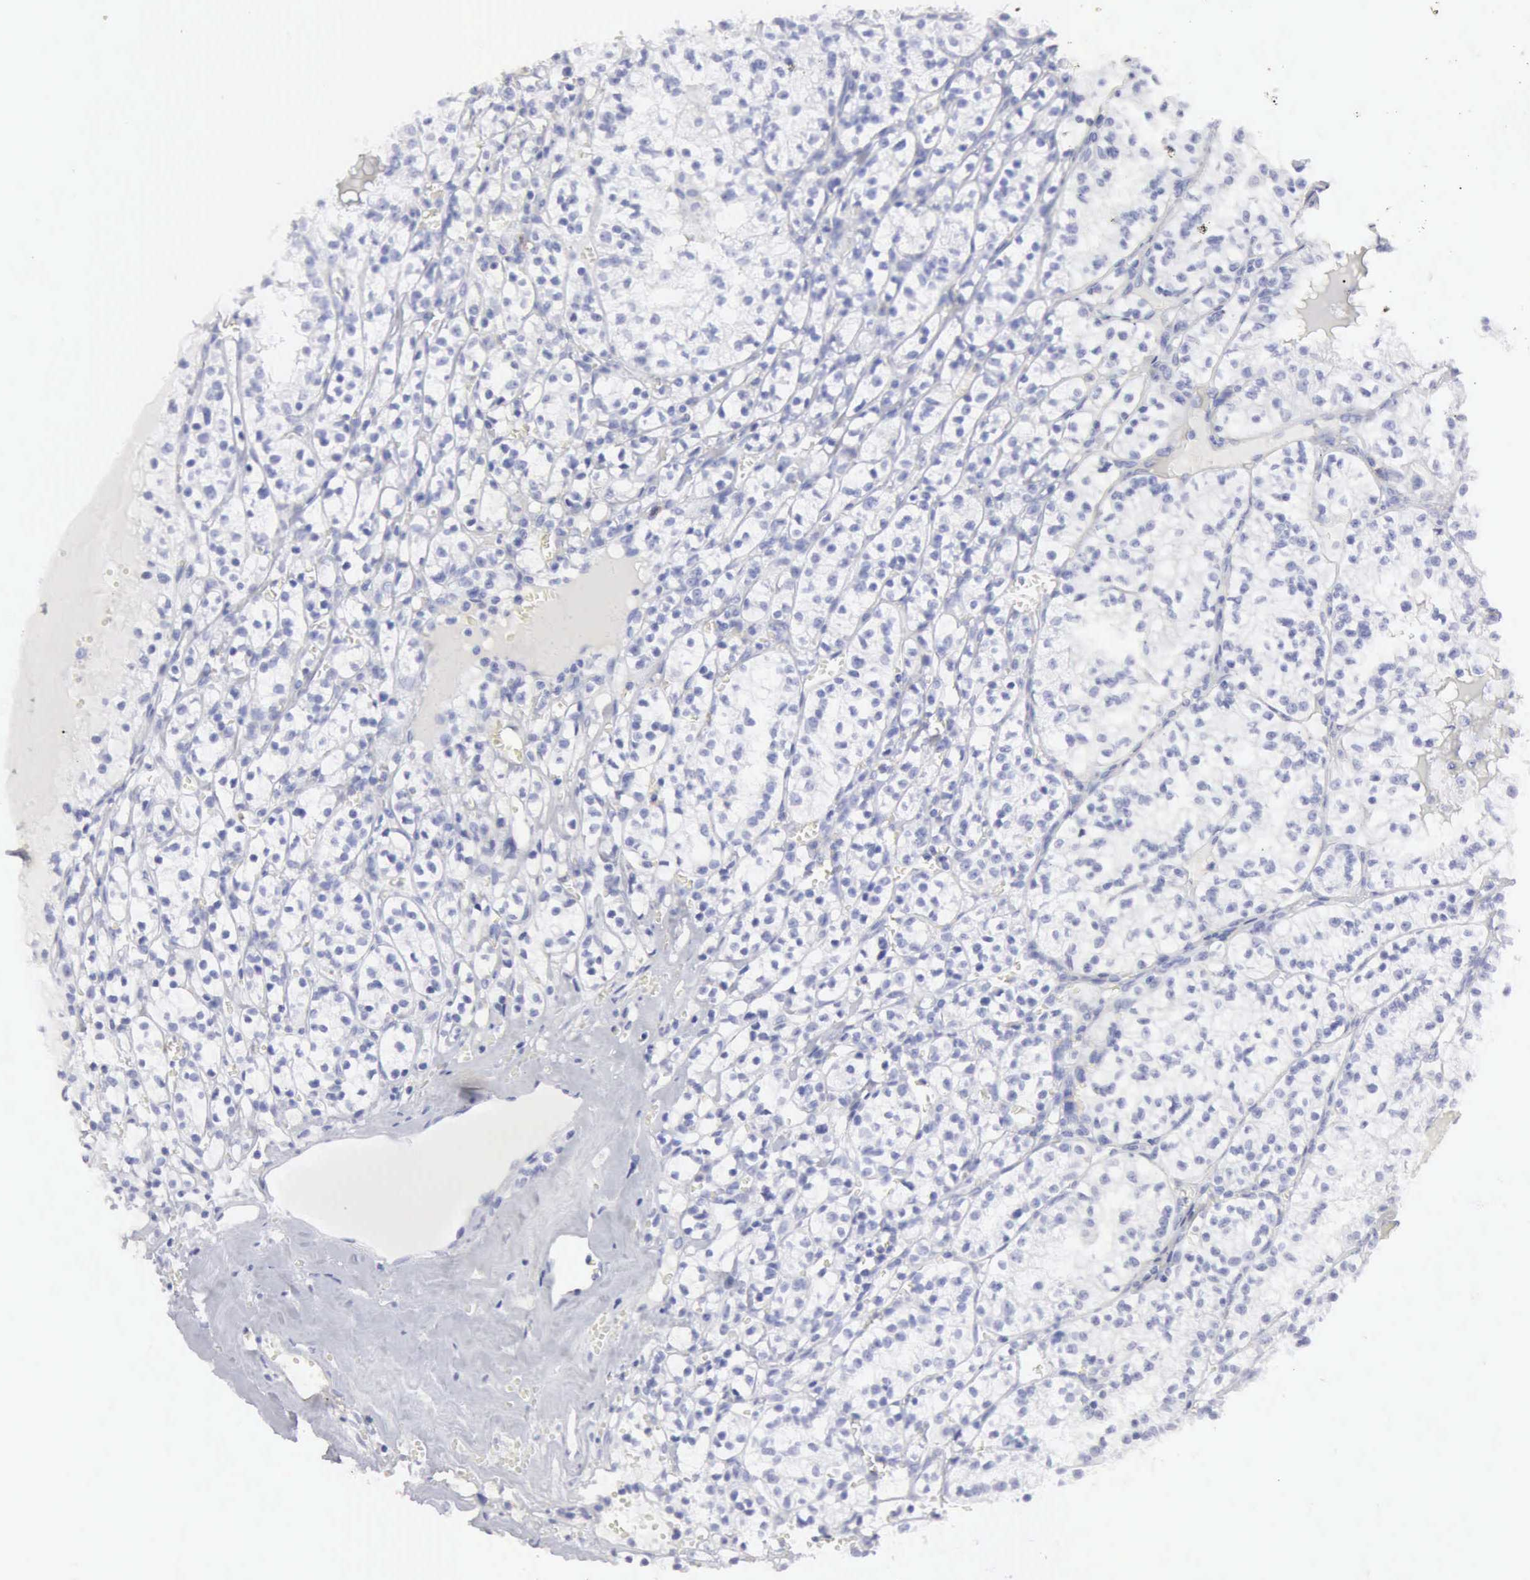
{"staining": {"intensity": "negative", "quantity": "none", "location": "none"}, "tissue": "renal cancer", "cell_type": "Tumor cells", "image_type": "cancer", "snomed": [{"axis": "morphology", "description": "Adenocarcinoma, NOS"}, {"axis": "topography", "description": "Kidney"}], "caption": "Protein analysis of adenocarcinoma (renal) demonstrates no significant expression in tumor cells.", "gene": "NCAM1", "patient": {"sex": "male", "age": 61}}